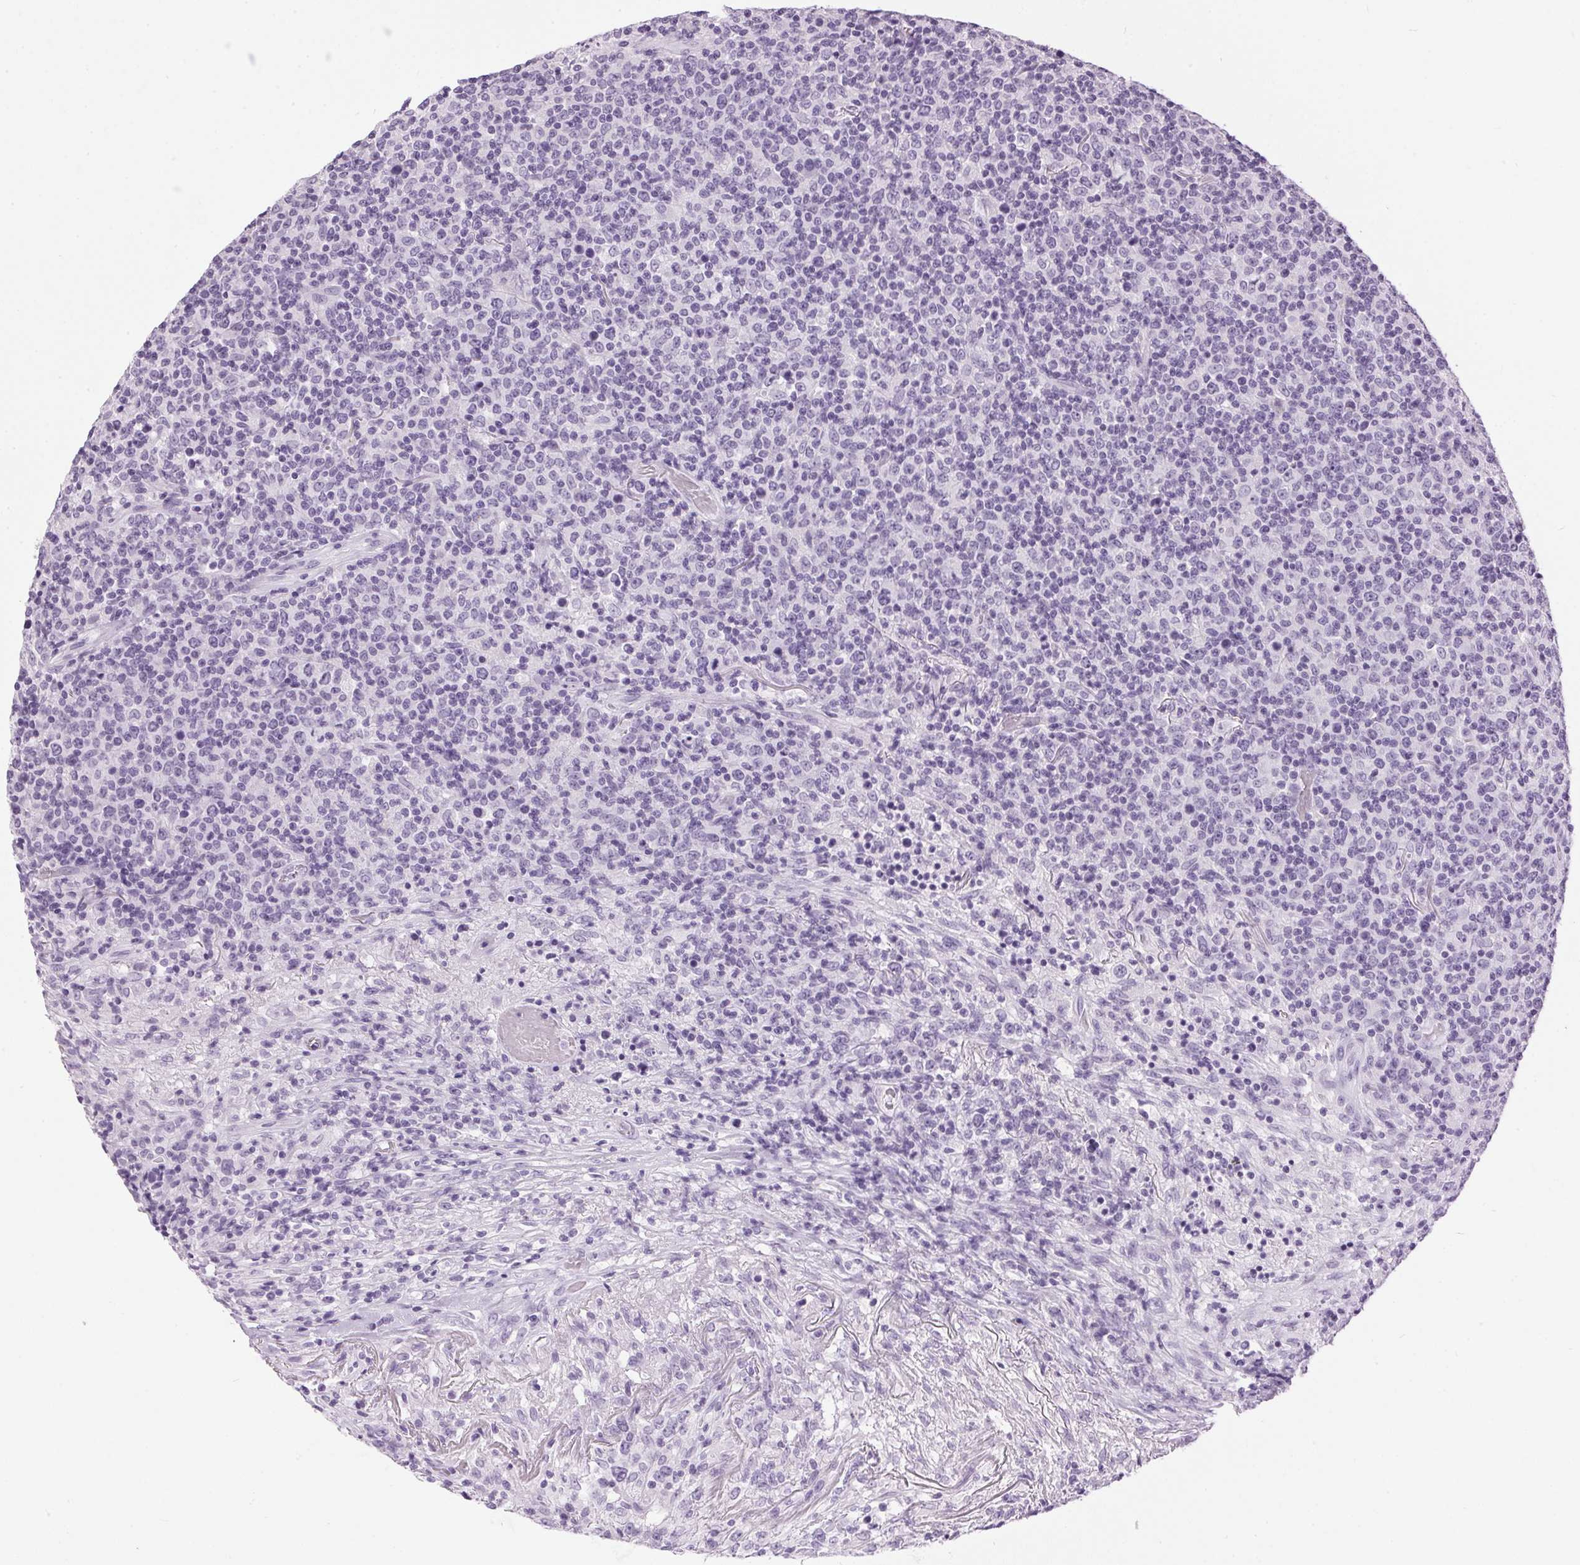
{"staining": {"intensity": "negative", "quantity": "none", "location": "none"}, "tissue": "lymphoma", "cell_type": "Tumor cells", "image_type": "cancer", "snomed": [{"axis": "morphology", "description": "Malignant lymphoma, non-Hodgkin's type, High grade"}, {"axis": "topography", "description": "Lung"}], "caption": "Tumor cells show no significant expression in lymphoma. (DAB (3,3'-diaminobenzidine) IHC, high magnification).", "gene": "SP7", "patient": {"sex": "male", "age": 79}}